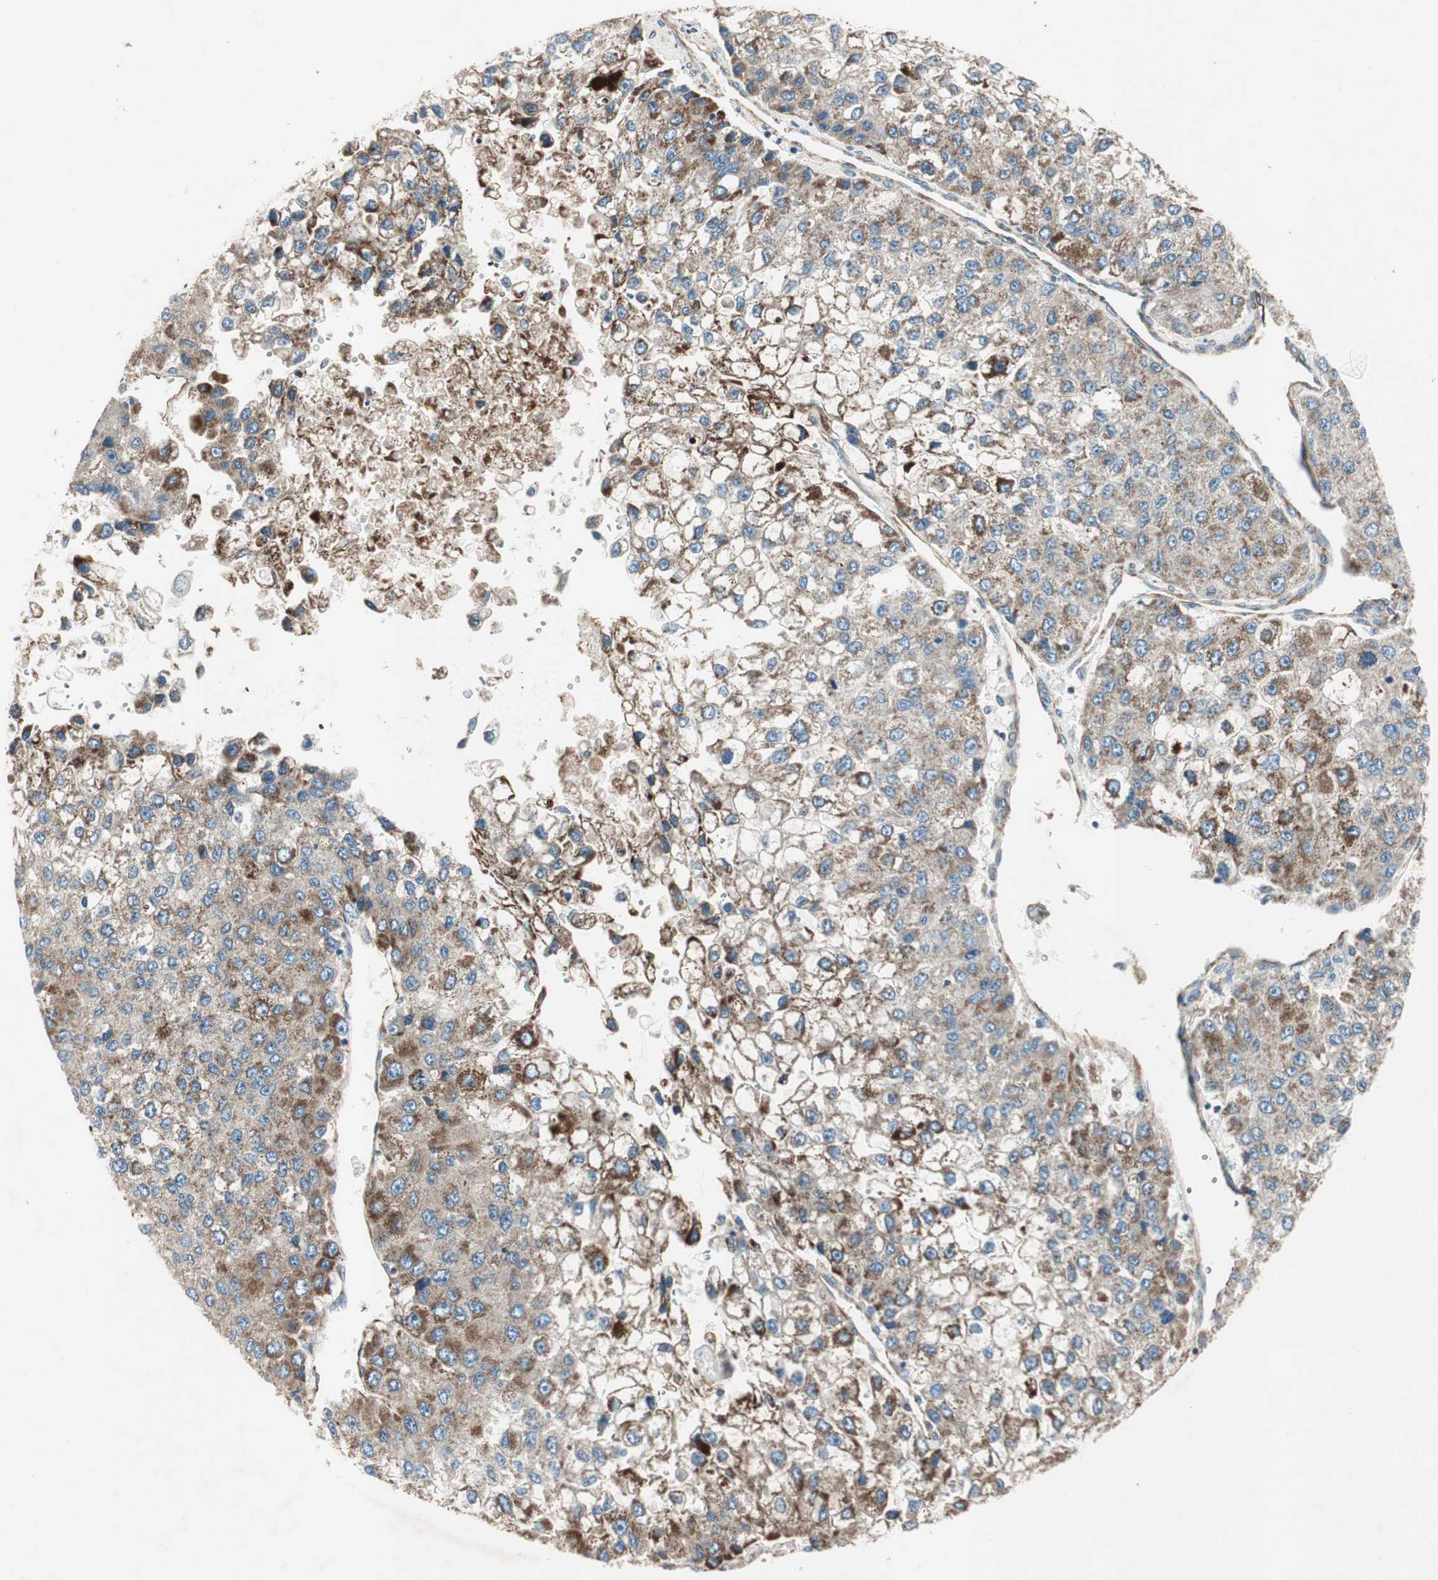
{"staining": {"intensity": "moderate", "quantity": "25%-75%", "location": "cytoplasmic/membranous"}, "tissue": "liver cancer", "cell_type": "Tumor cells", "image_type": "cancer", "snomed": [{"axis": "morphology", "description": "Carcinoma, Hepatocellular, NOS"}, {"axis": "topography", "description": "Liver"}], "caption": "The photomicrograph demonstrates a brown stain indicating the presence of a protein in the cytoplasmic/membranous of tumor cells in hepatocellular carcinoma (liver).", "gene": "SRCIN1", "patient": {"sex": "female", "age": 66}}